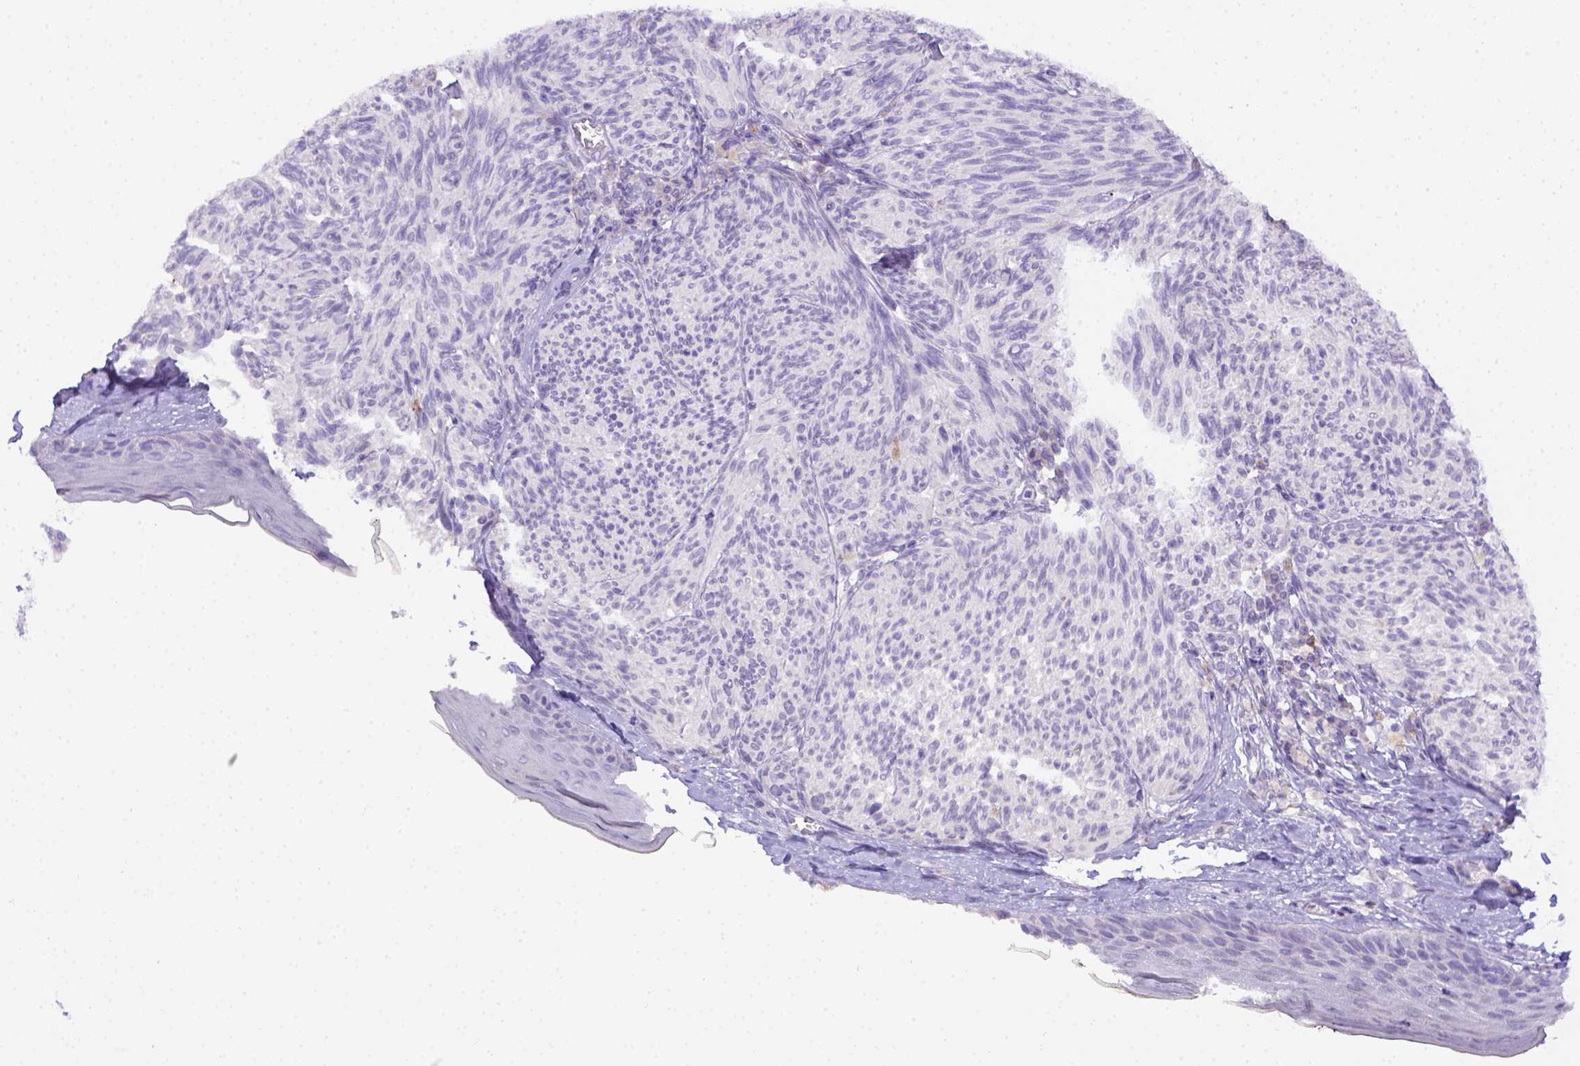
{"staining": {"intensity": "negative", "quantity": "none", "location": "none"}, "tissue": "melanoma", "cell_type": "Tumor cells", "image_type": "cancer", "snomed": [{"axis": "morphology", "description": "Malignant melanoma, NOS"}, {"axis": "topography", "description": "Skin"}], "caption": "A micrograph of melanoma stained for a protein reveals no brown staining in tumor cells. (Brightfield microscopy of DAB (3,3'-diaminobenzidine) immunohistochemistry (IHC) at high magnification).", "gene": "B3GAT1", "patient": {"sex": "male", "age": 79}}